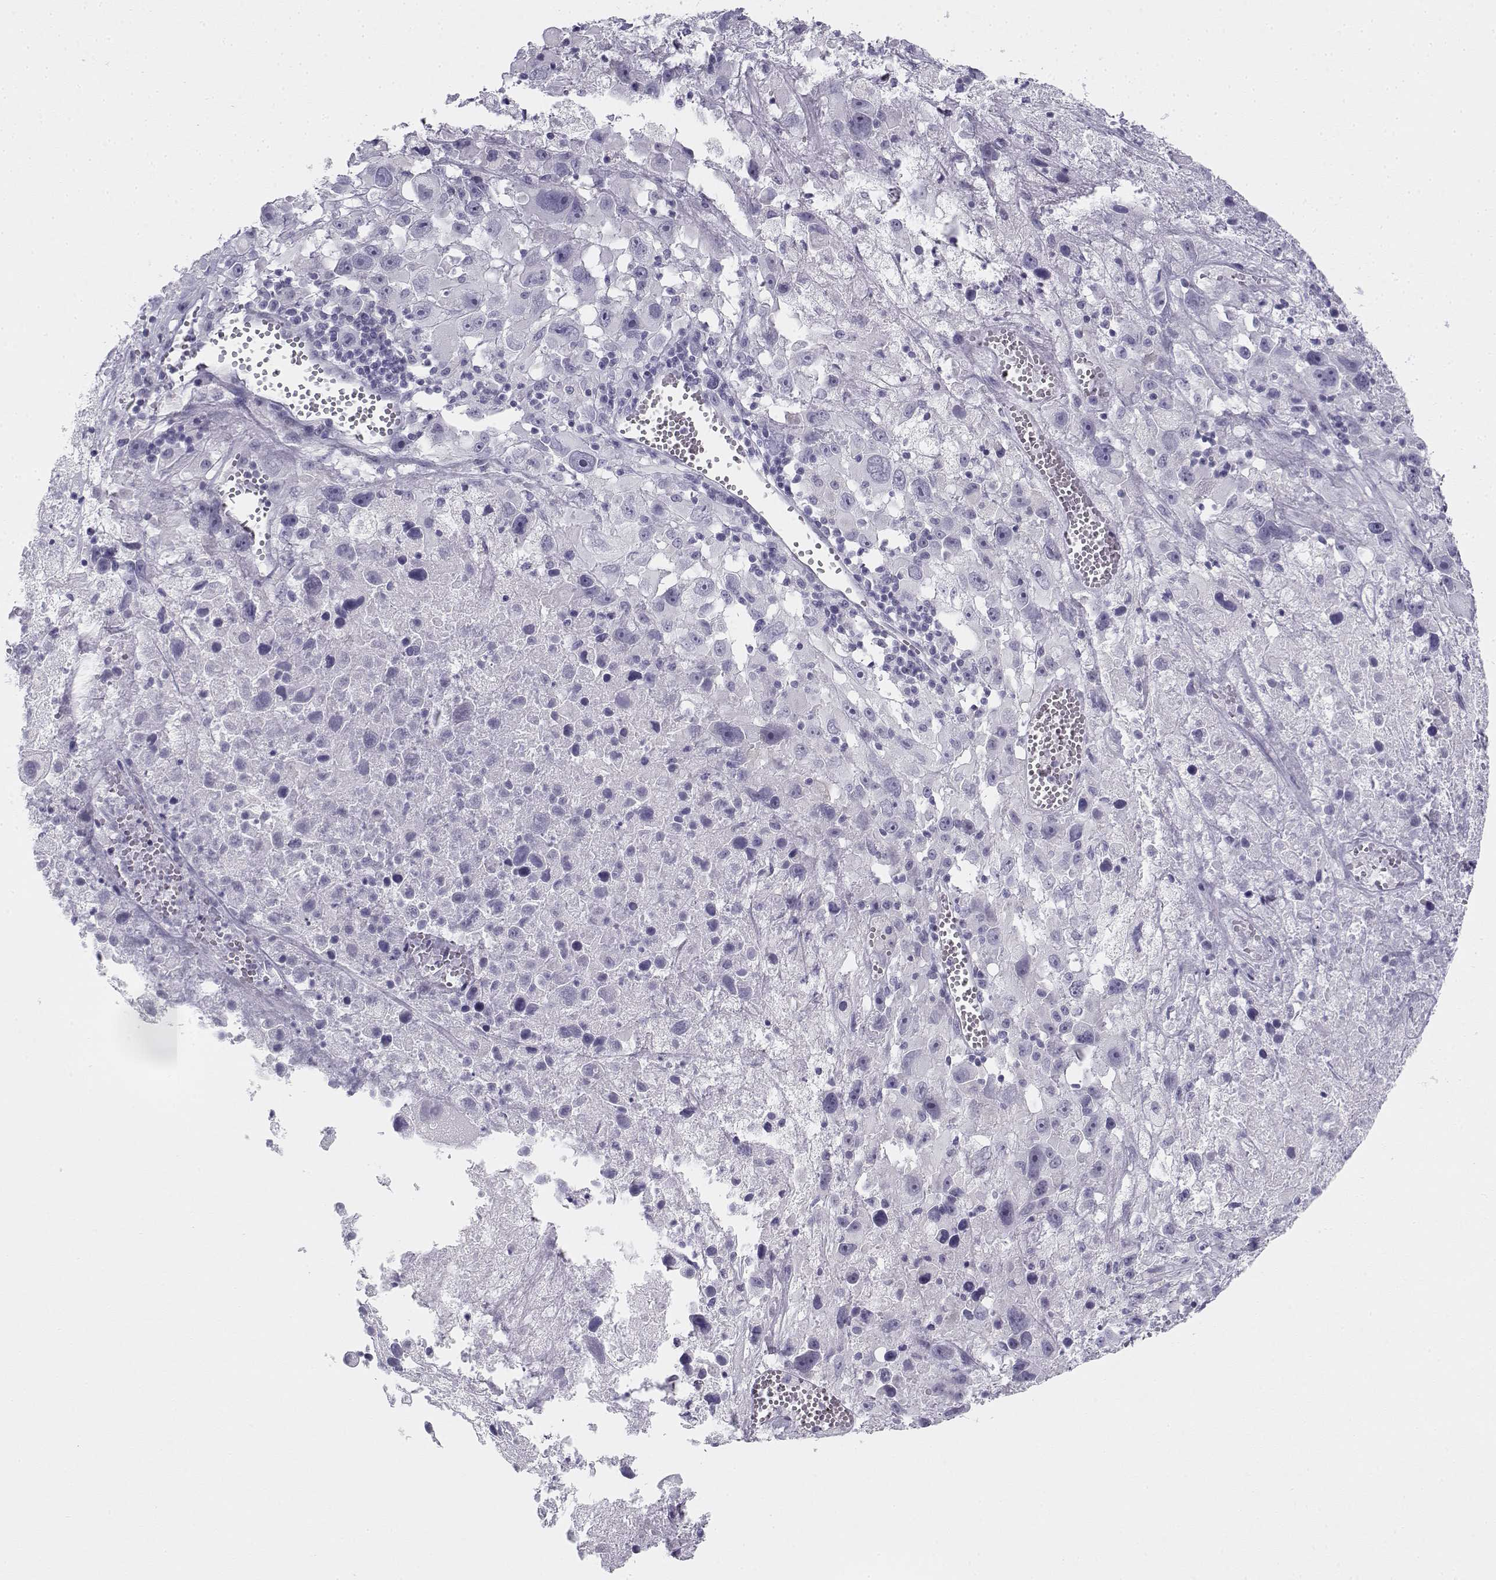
{"staining": {"intensity": "negative", "quantity": "none", "location": "none"}, "tissue": "melanoma", "cell_type": "Tumor cells", "image_type": "cancer", "snomed": [{"axis": "morphology", "description": "Malignant melanoma, Metastatic site"}, {"axis": "topography", "description": "Lymph node"}], "caption": "An IHC photomicrograph of malignant melanoma (metastatic site) is shown. There is no staining in tumor cells of malignant melanoma (metastatic site). Brightfield microscopy of immunohistochemistry stained with DAB (brown) and hematoxylin (blue), captured at high magnification.", "gene": "CREB3L3", "patient": {"sex": "male", "age": 50}}